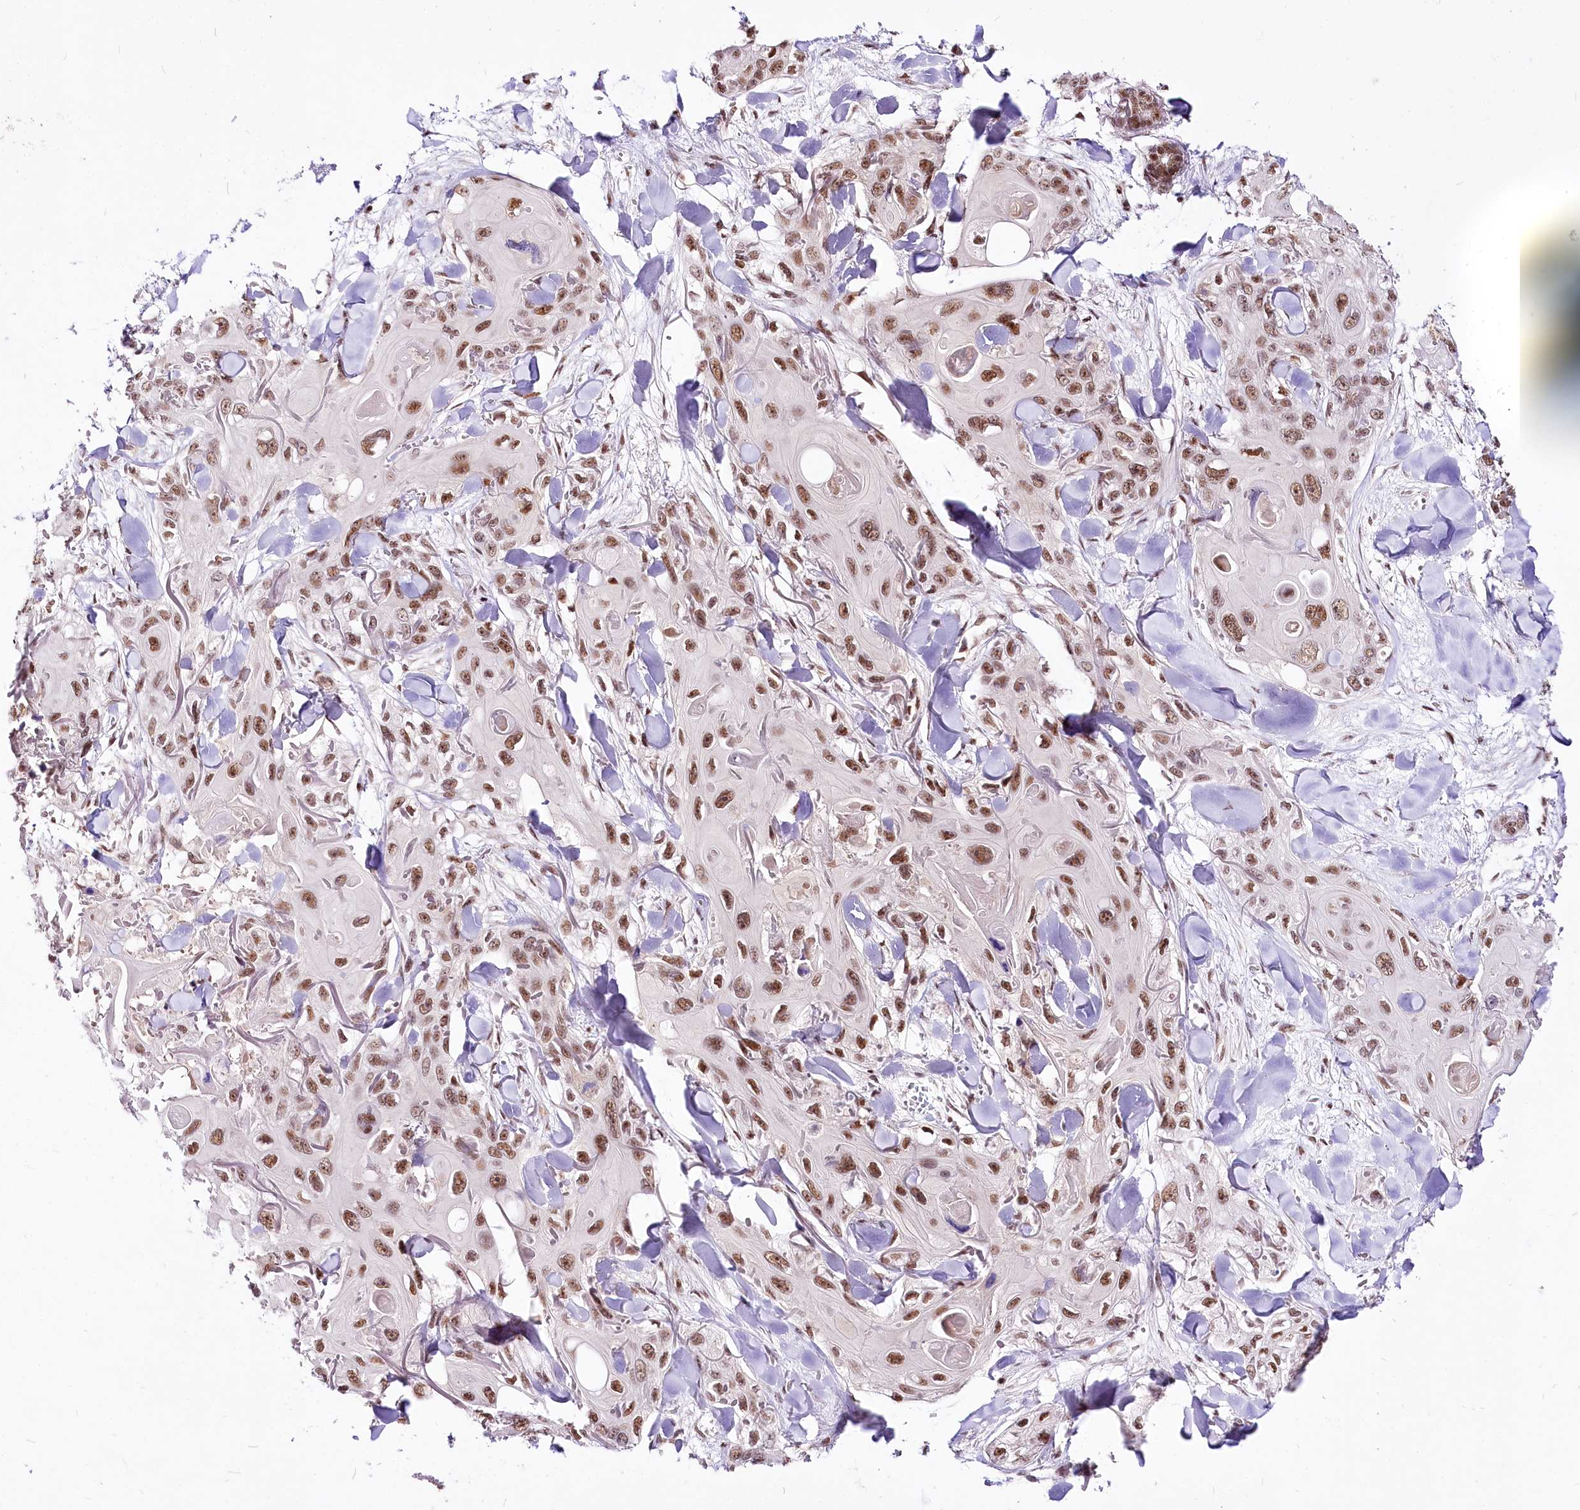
{"staining": {"intensity": "moderate", "quantity": ">75%", "location": "nuclear"}, "tissue": "skin cancer", "cell_type": "Tumor cells", "image_type": "cancer", "snomed": [{"axis": "morphology", "description": "Normal tissue, NOS"}, {"axis": "morphology", "description": "Squamous cell carcinoma, NOS"}, {"axis": "topography", "description": "Skin"}], "caption": "Immunohistochemistry (DAB (3,3'-diaminobenzidine)) staining of skin cancer (squamous cell carcinoma) exhibits moderate nuclear protein positivity in approximately >75% of tumor cells. Using DAB (brown) and hematoxylin (blue) stains, captured at high magnification using brightfield microscopy.", "gene": "POLA2", "patient": {"sex": "male", "age": 72}}